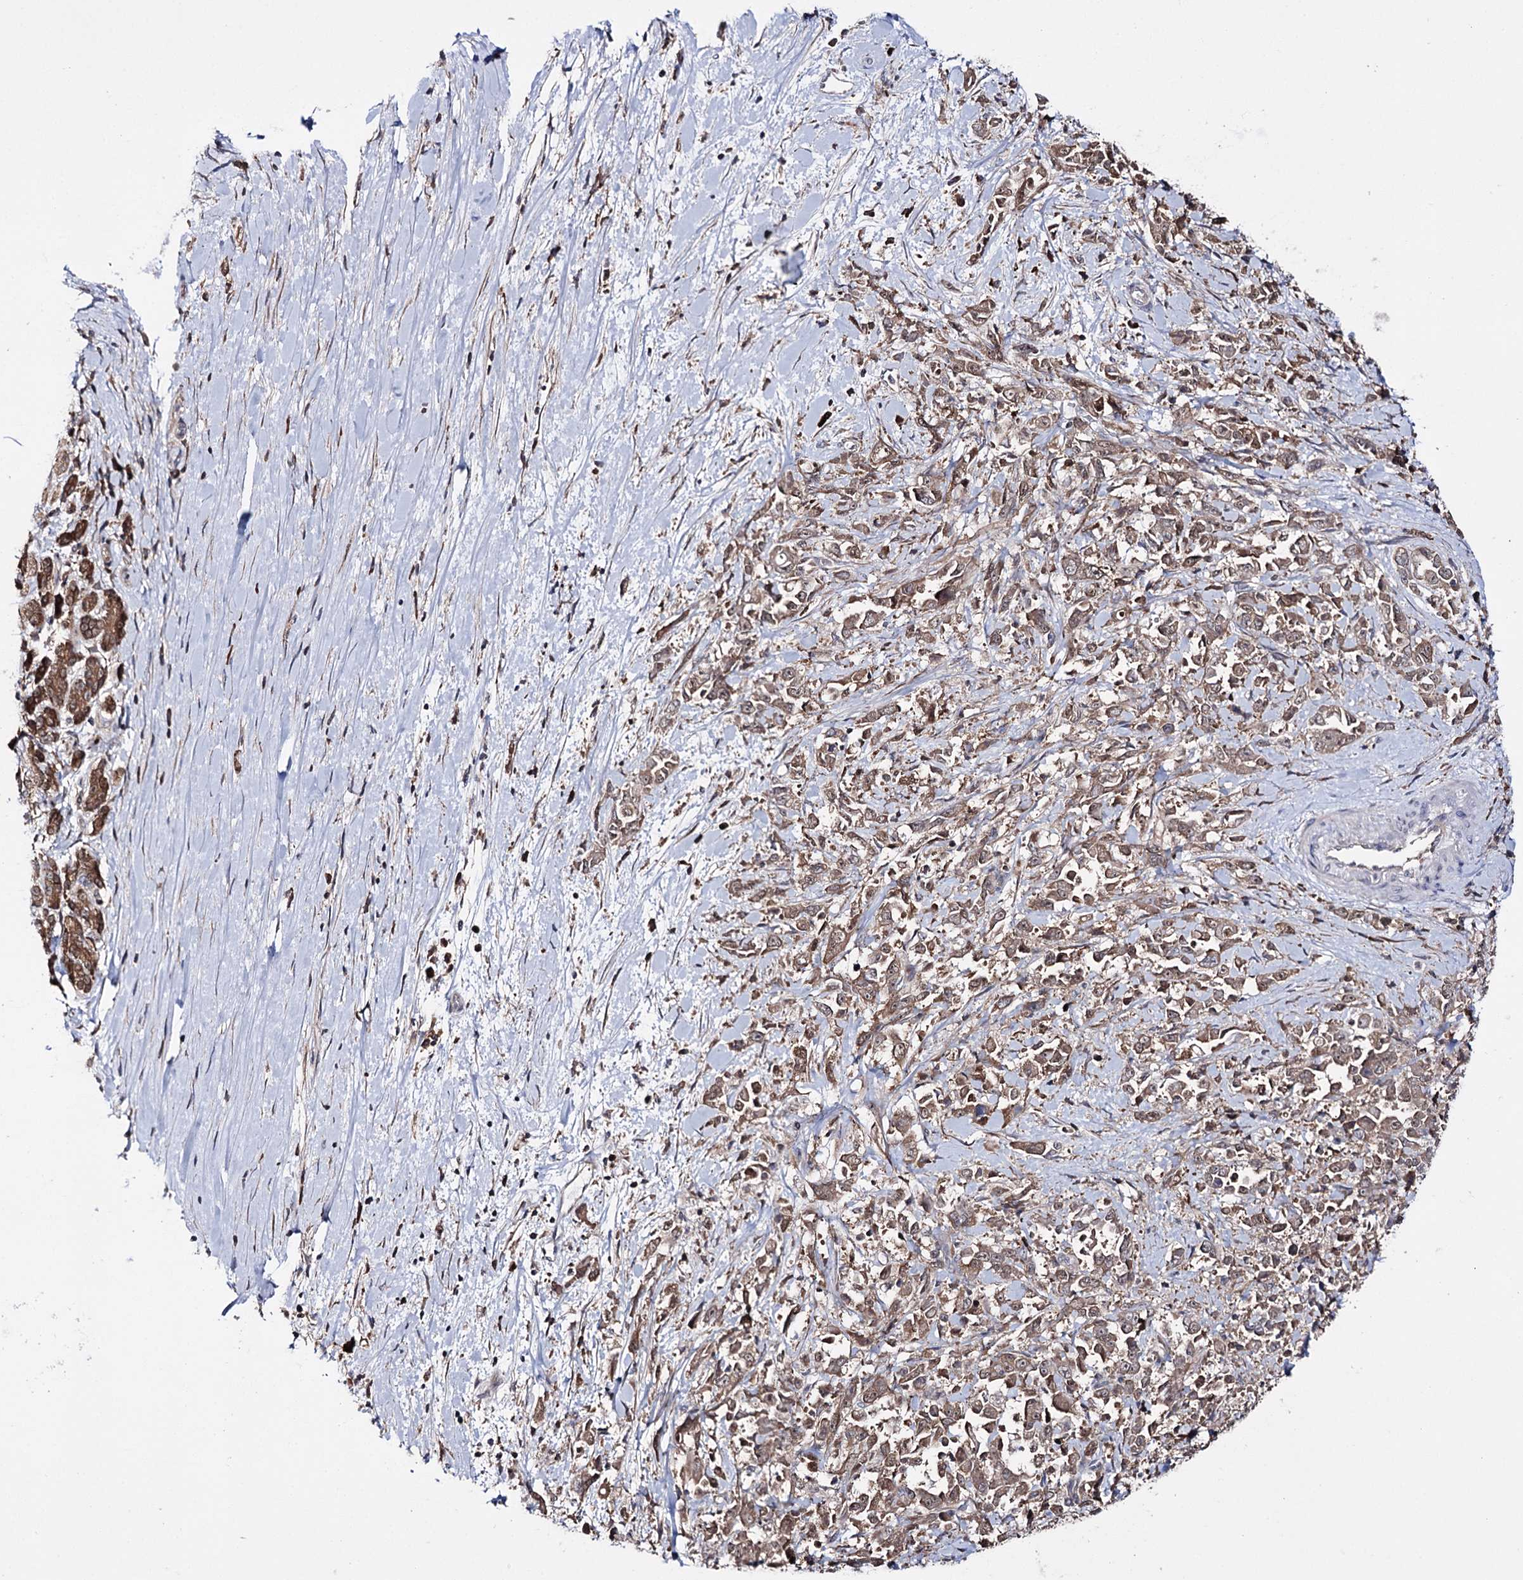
{"staining": {"intensity": "moderate", "quantity": ">75%", "location": "cytoplasmic/membranous,nuclear"}, "tissue": "pancreatic cancer", "cell_type": "Tumor cells", "image_type": "cancer", "snomed": [{"axis": "morphology", "description": "Normal tissue, NOS"}, {"axis": "morphology", "description": "Adenocarcinoma, NOS"}, {"axis": "topography", "description": "Pancreas"}], "caption": "This histopathology image reveals pancreatic cancer (adenocarcinoma) stained with IHC to label a protein in brown. The cytoplasmic/membranous and nuclear of tumor cells show moderate positivity for the protein. Nuclei are counter-stained blue.", "gene": "PTER", "patient": {"sex": "female", "age": 64}}